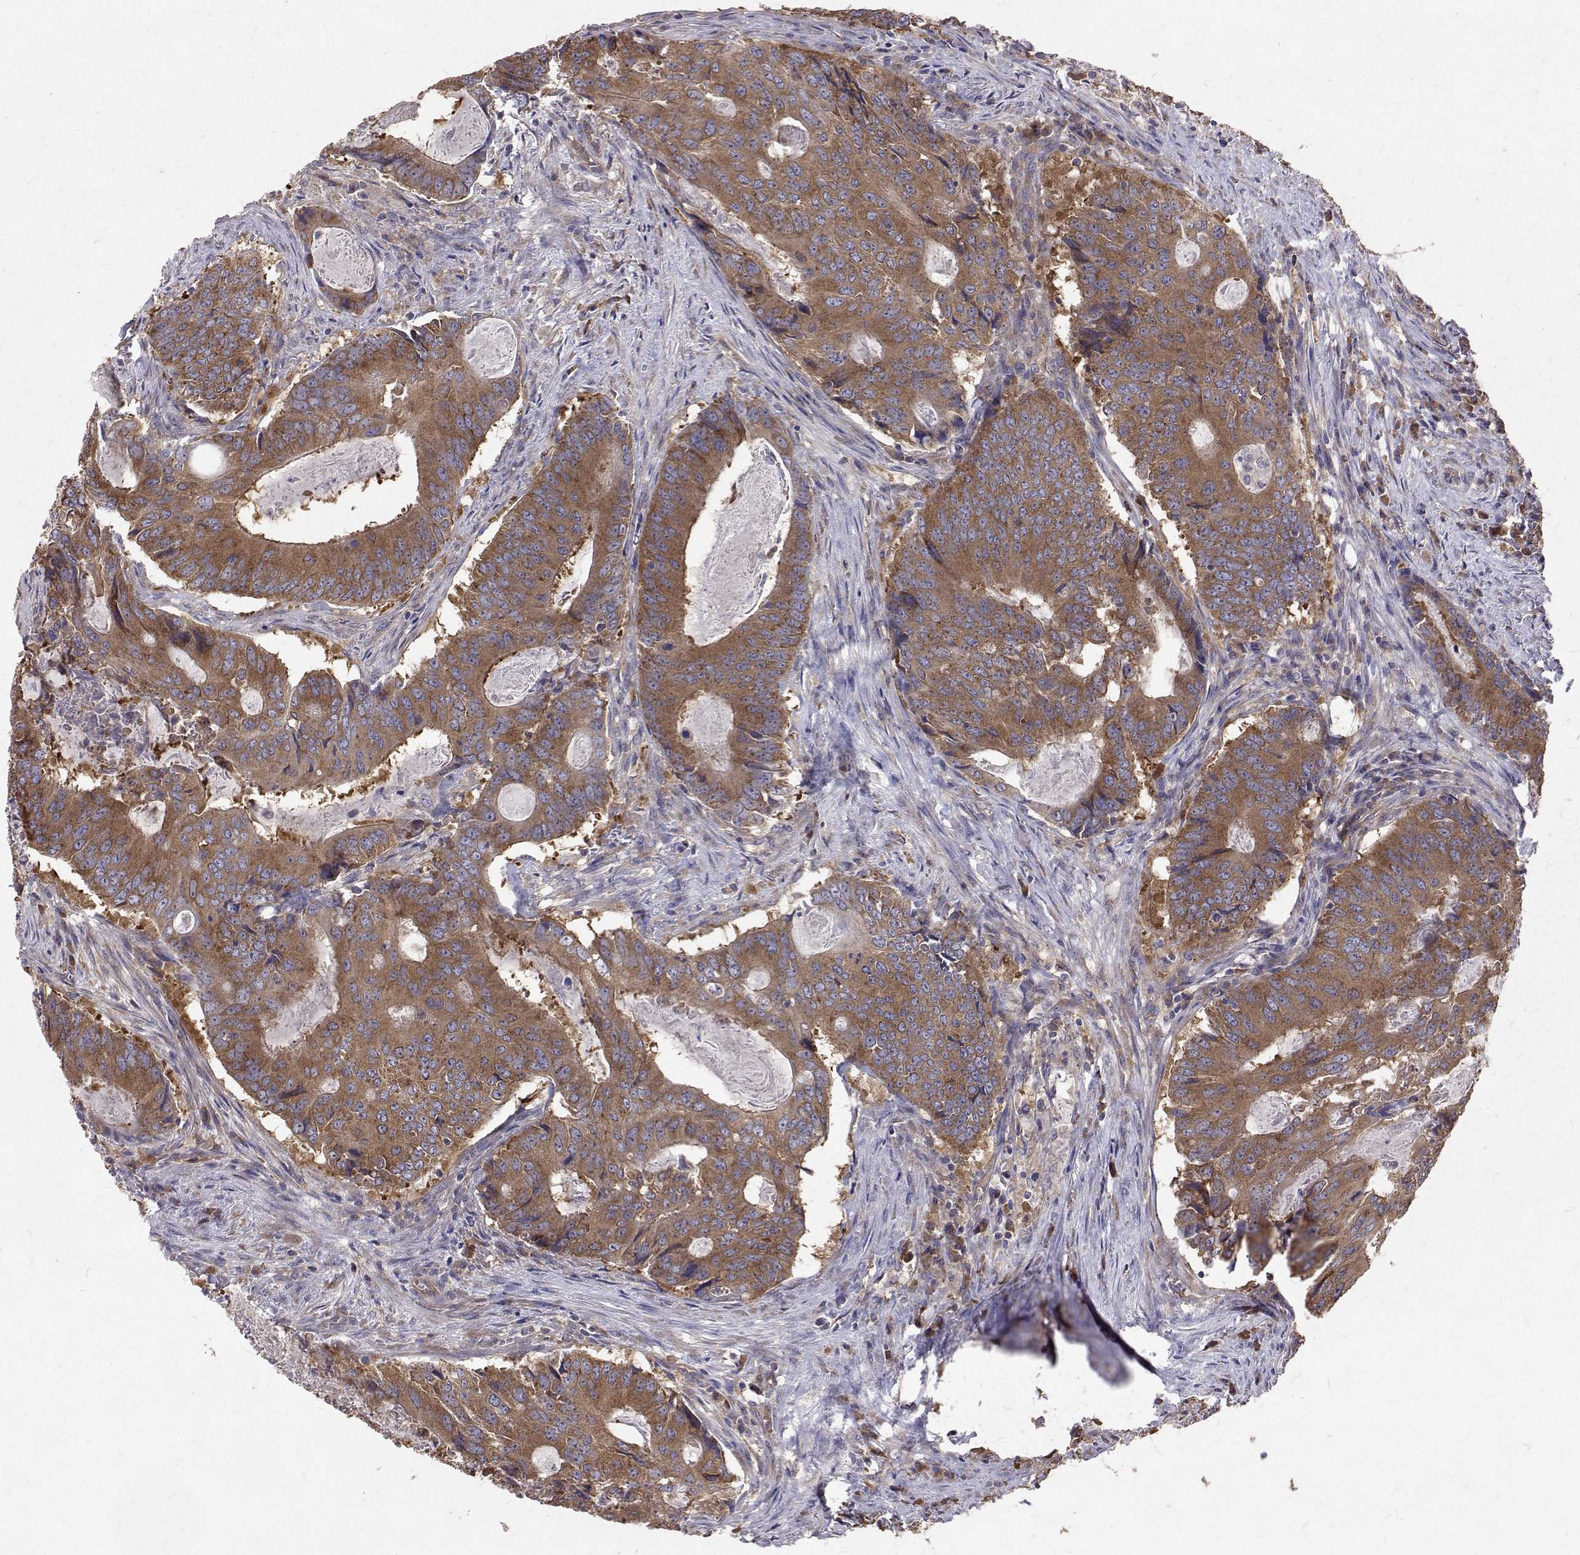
{"staining": {"intensity": "moderate", "quantity": ">75%", "location": "cytoplasmic/membranous"}, "tissue": "colorectal cancer", "cell_type": "Tumor cells", "image_type": "cancer", "snomed": [{"axis": "morphology", "description": "Adenocarcinoma, NOS"}, {"axis": "topography", "description": "Colon"}], "caption": "Colorectal adenocarcinoma stained with a brown dye exhibits moderate cytoplasmic/membranous positive expression in about >75% of tumor cells.", "gene": "FARSB", "patient": {"sex": "male", "age": 67}}